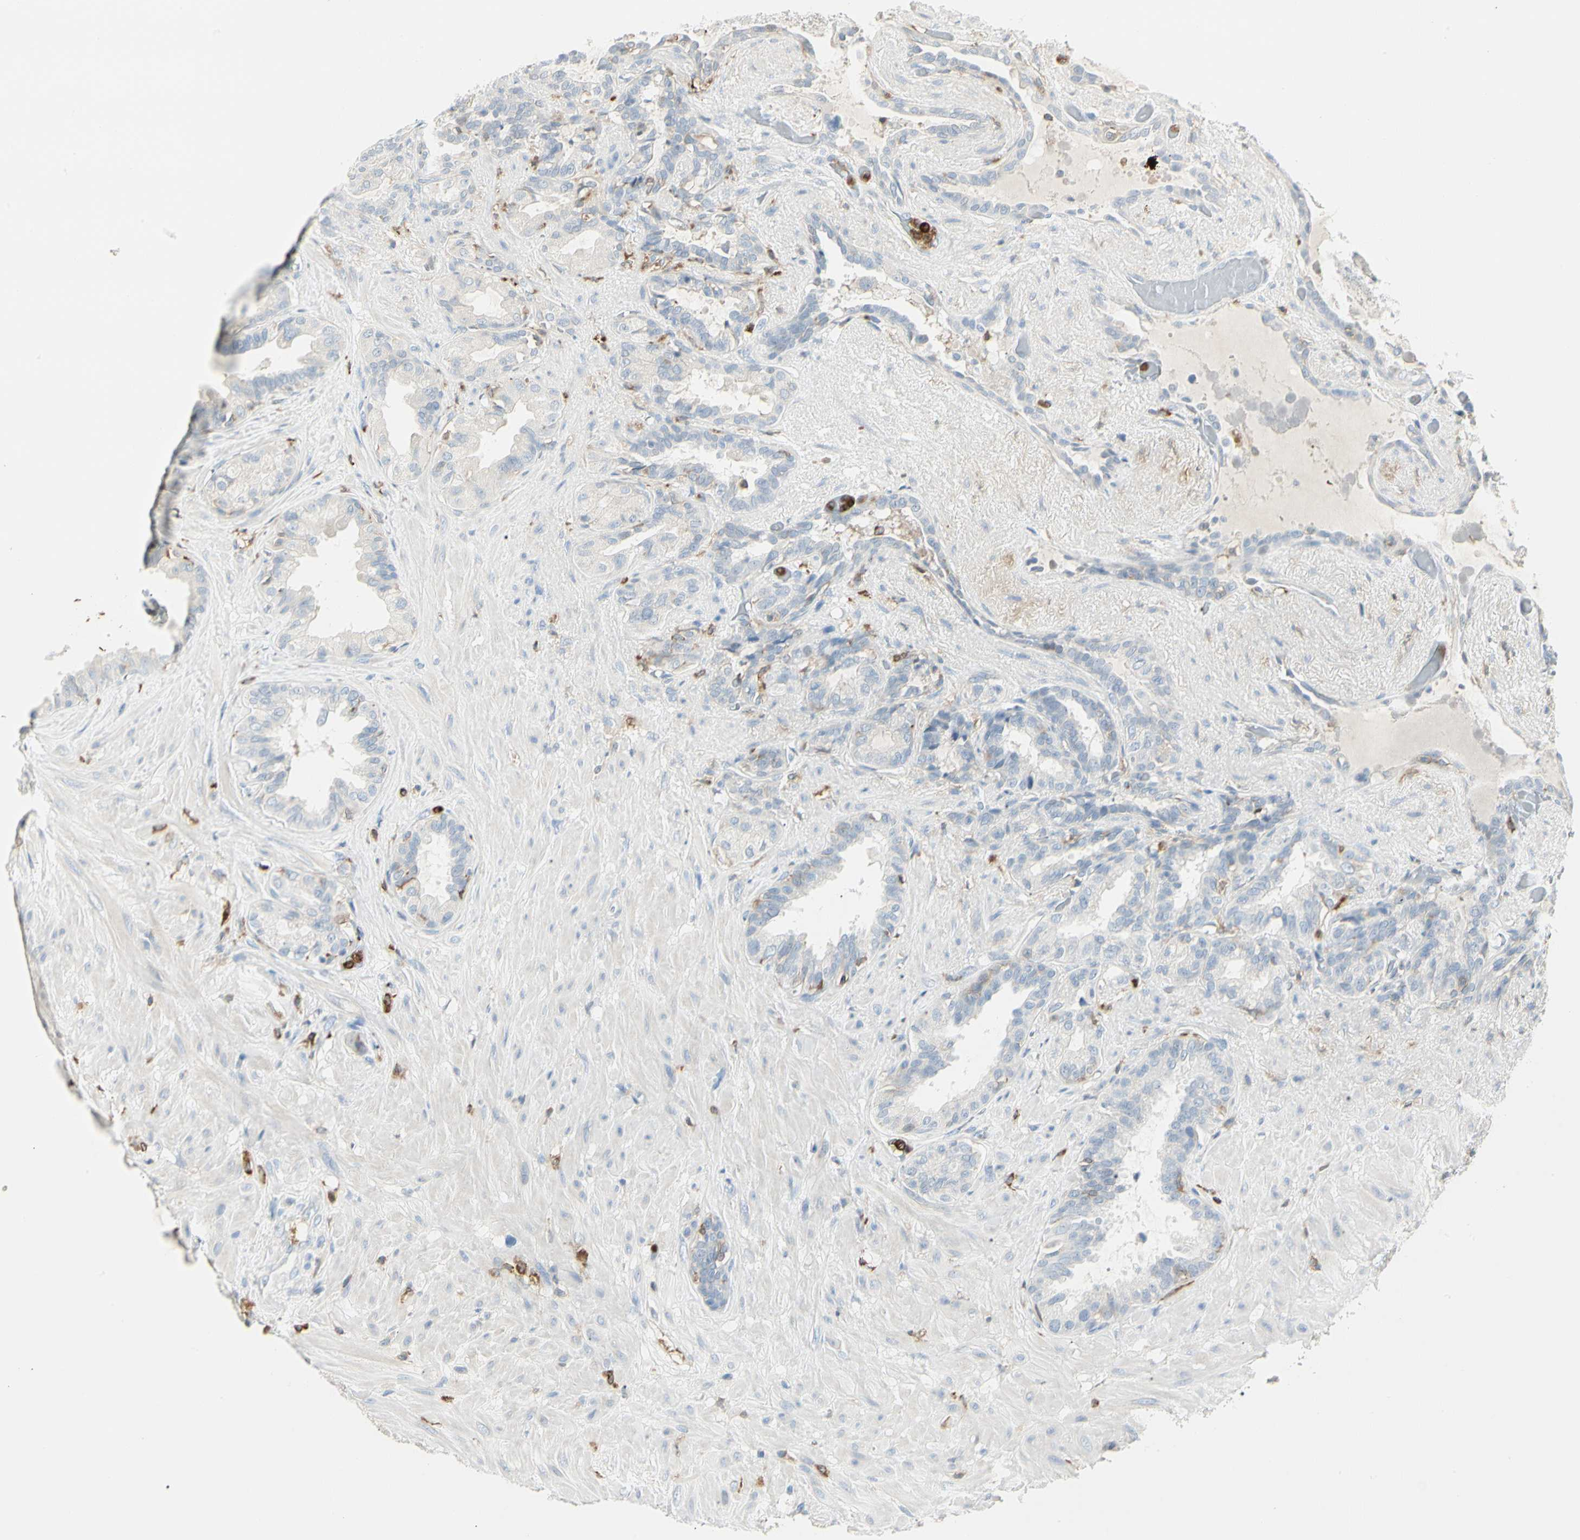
{"staining": {"intensity": "negative", "quantity": "none", "location": "none"}, "tissue": "seminal vesicle", "cell_type": "Glandular cells", "image_type": "normal", "snomed": [{"axis": "morphology", "description": "Normal tissue, NOS"}, {"axis": "topography", "description": "Seminal veicle"}], "caption": "A micrograph of human seminal vesicle is negative for staining in glandular cells. Nuclei are stained in blue.", "gene": "ITGB2", "patient": {"sex": "male", "age": 61}}